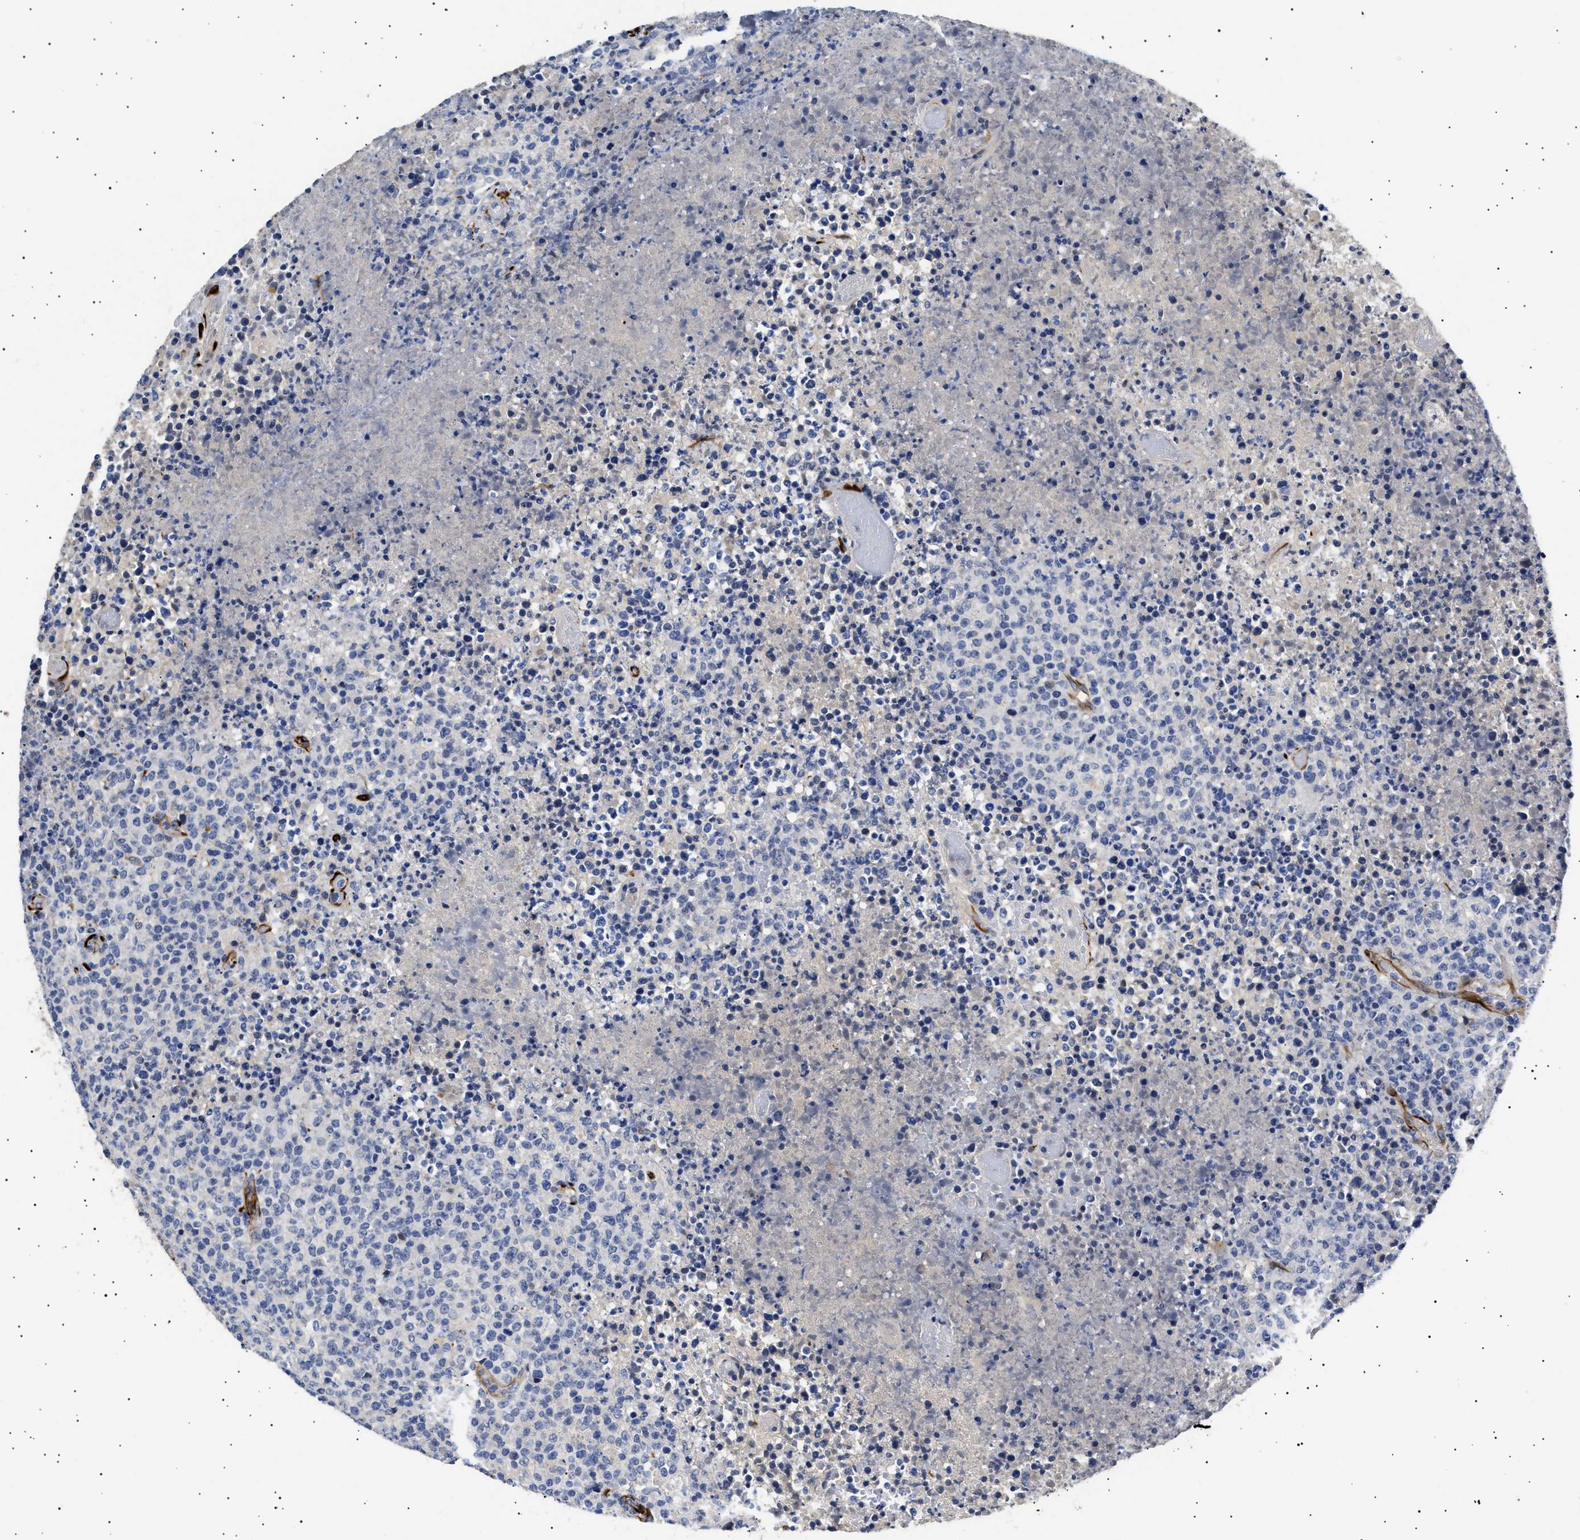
{"staining": {"intensity": "negative", "quantity": "none", "location": "none"}, "tissue": "lymphoma", "cell_type": "Tumor cells", "image_type": "cancer", "snomed": [{"axis": "morphology", "description": "Malignant lymphoma, non-Hodgkin's type, High grade"}, {"axis": "topography", "description": "Lymph node"}], "caption": "Image shows no protein staining in tumor cells of lymphoma tissue.", "gene": "OLFML2A", "patient": {"sex": "male", "age": 13}}